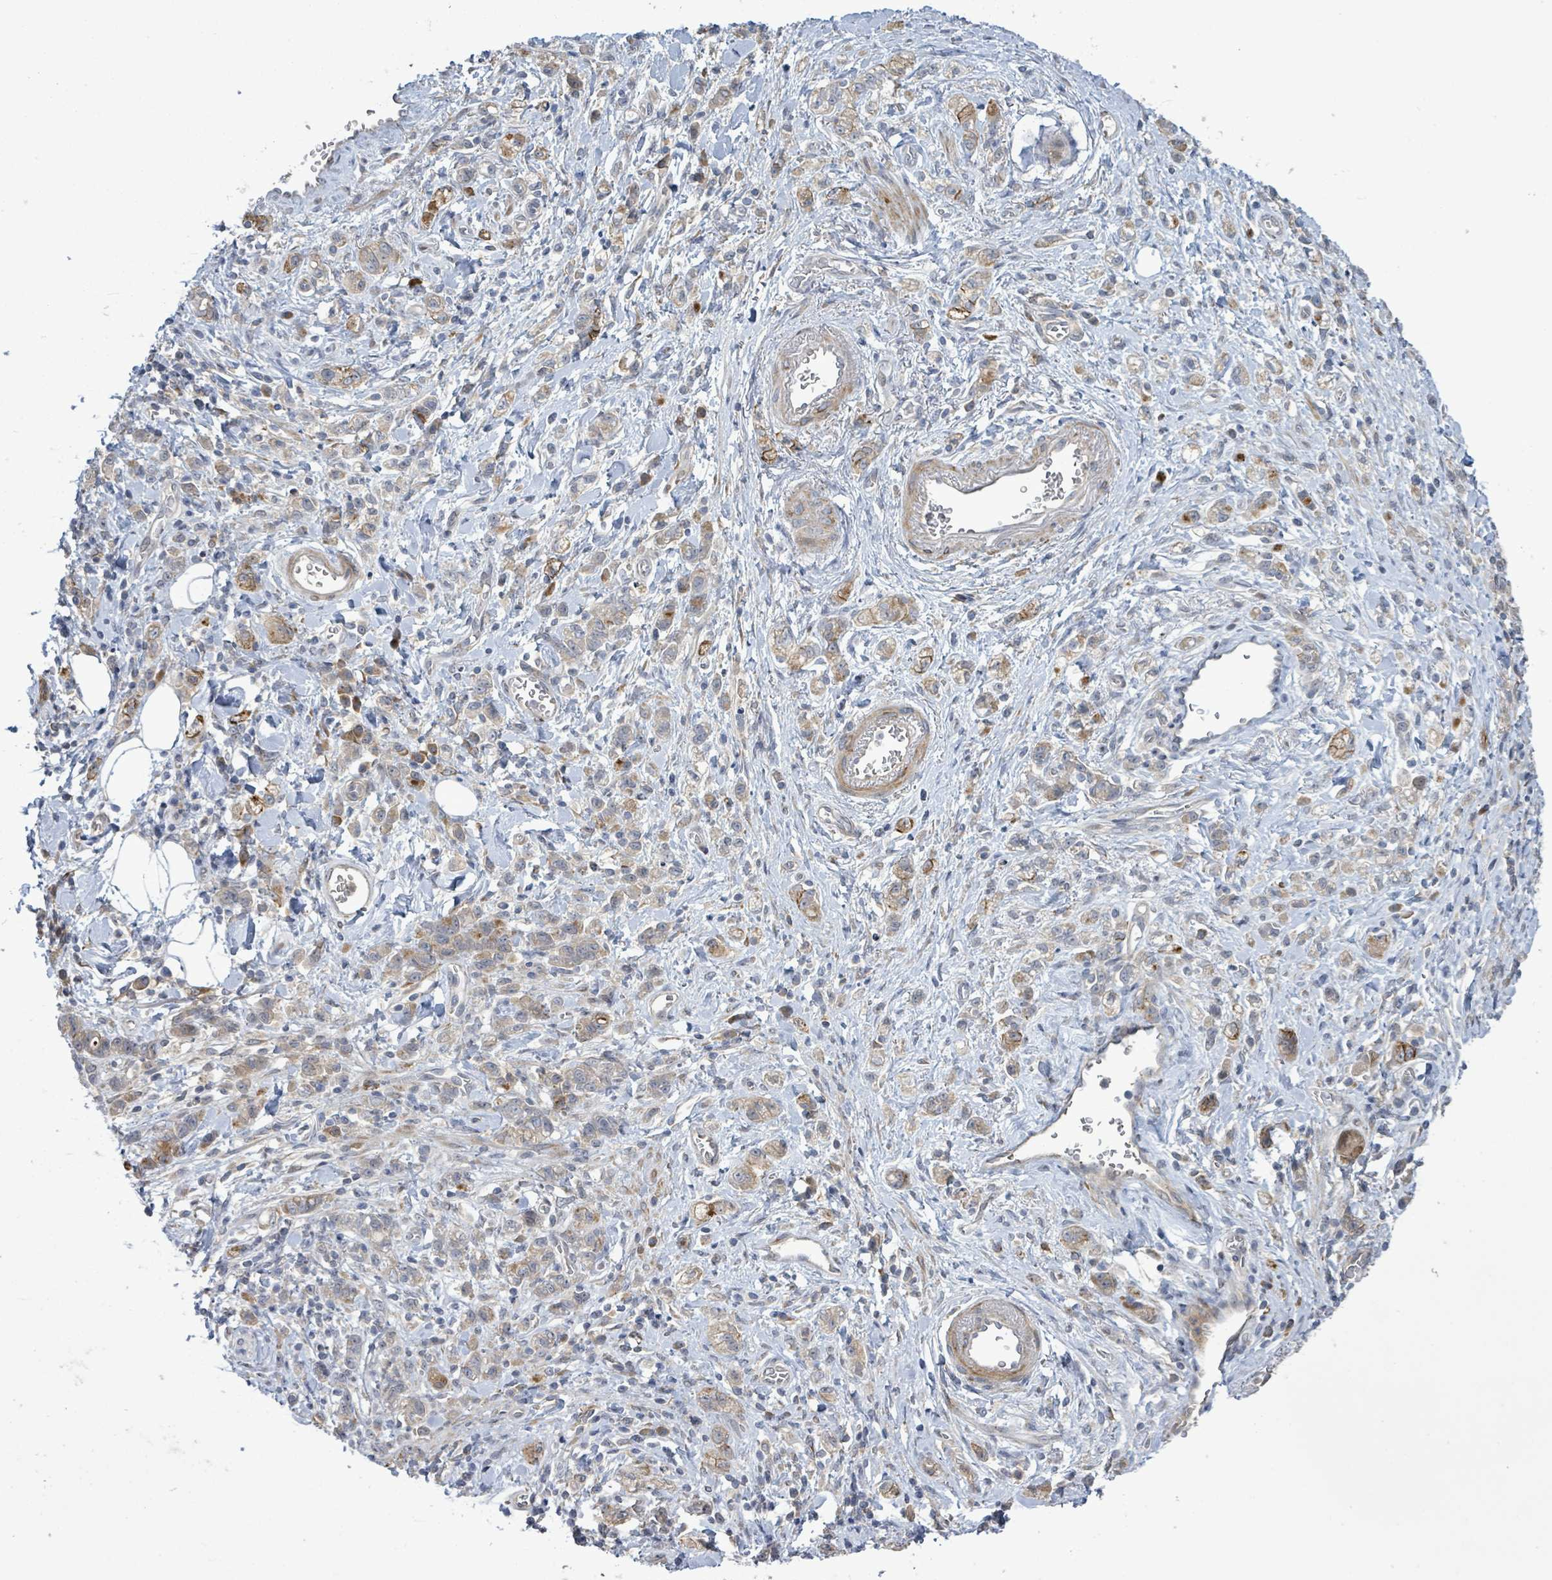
{"staining": {"intensity": "weak", "quantity": ">75%", "location": "cytoplasmic/membranous"}, "tissue": "stomach cancer", "cell_type": "Tumor cells", "image_type": "cancer", "snomed": [{"axis": "morphology", "description": "Adenocarcinoma, NOS"}, {"axis": "topography", "description": "Stomach"}], "caption": "Weak cytoplasmic/membranous positivity for a protein is appreciated in approximately >75% of tumor cells of adenocarcinoma (stomach) using immunohistochemistry (IHC).", "gene": "SLIT3", "patient": {"sex": "male", "age": 77}}